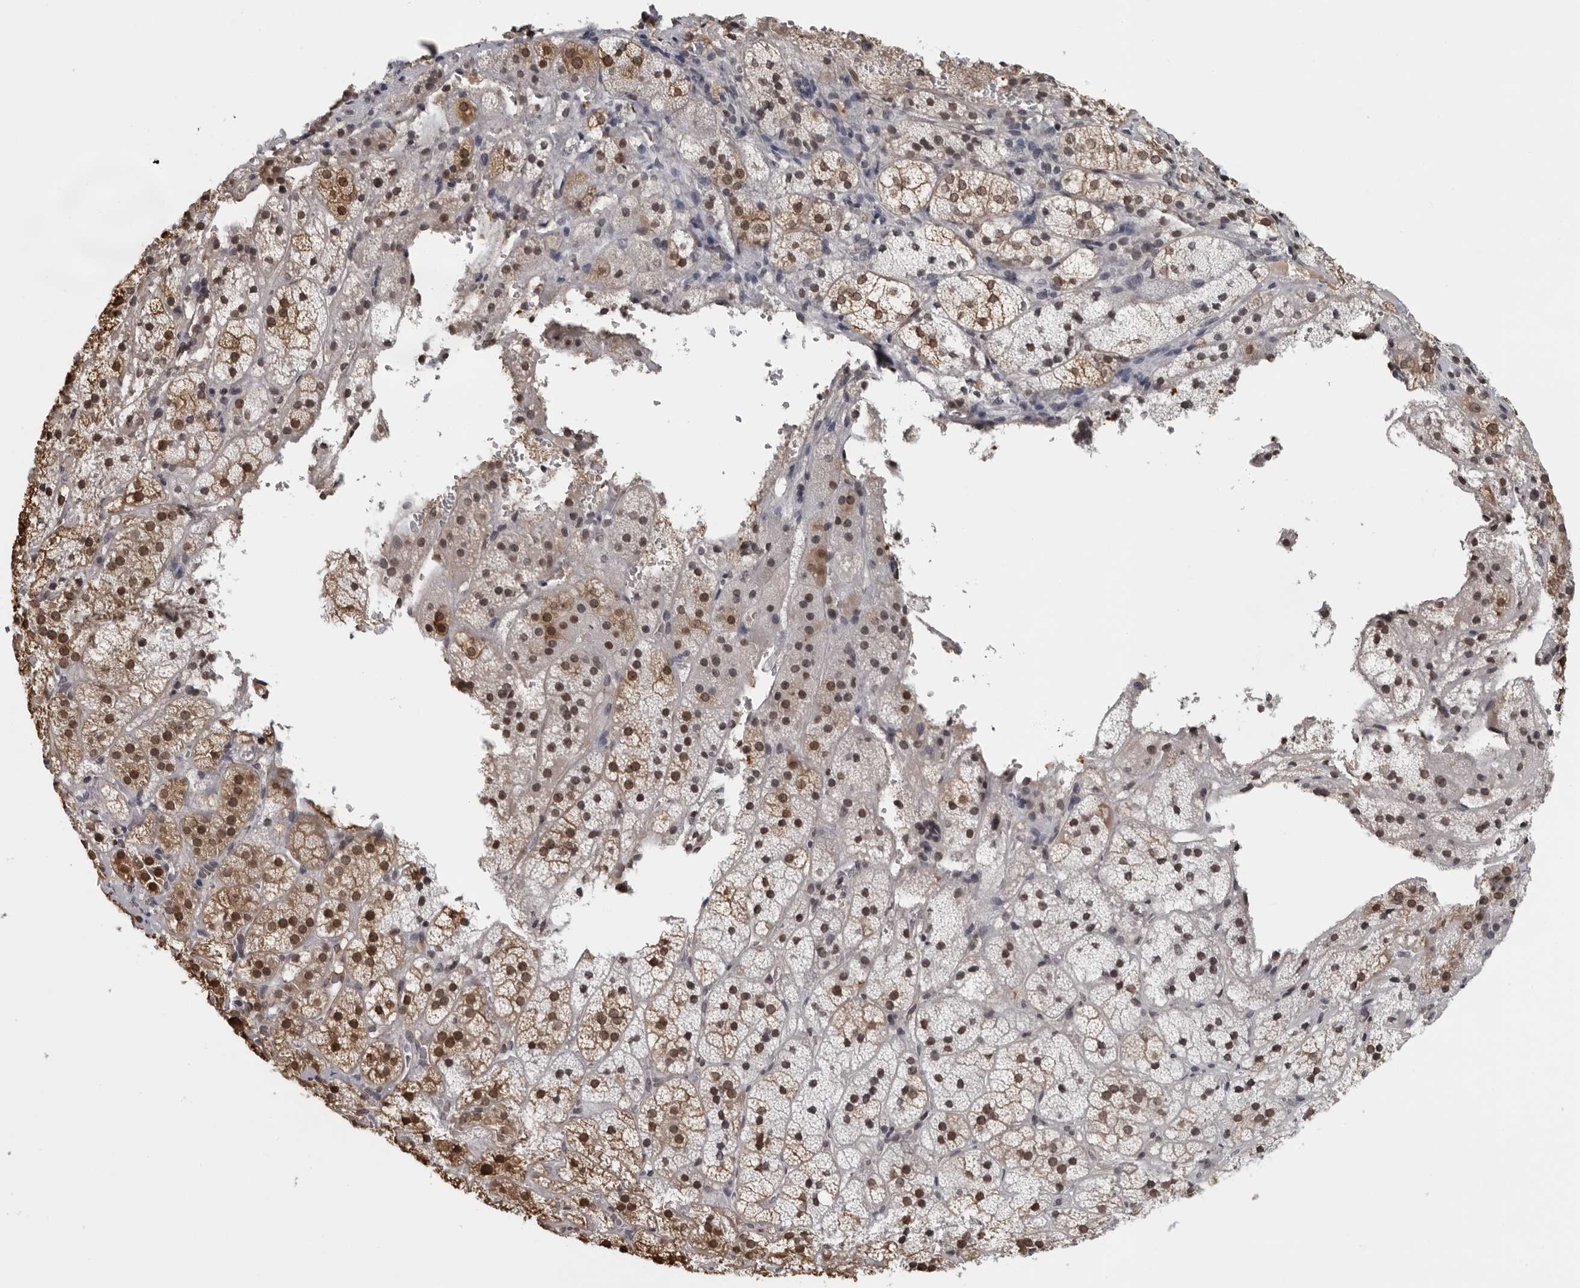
{"staining": {"intensity": "moderate", "quantity": ">75%", "location": "cytoplasmic/membranous,nuclear"}, "tissue": "adrenal gland", "cell_type": "Glandular cells", "image_type": "normal", "snomed": [{"axis": "morphology", "description": "Normal tissue, NOS"}, {"axis": "topography", "description": "Adrenal gland"}], "caption": "An image of adrenal gland stained for a protein shows moderate cytoplasmic/membranous,nuclear brown staining in glandular cells. The staining is performed using DAB brown chromogen to label protein expression. The nuclei are counter-stained blue using hematoxylin.", "gene": "LZIC", "patient": {"sex": "female", "age": 44}}